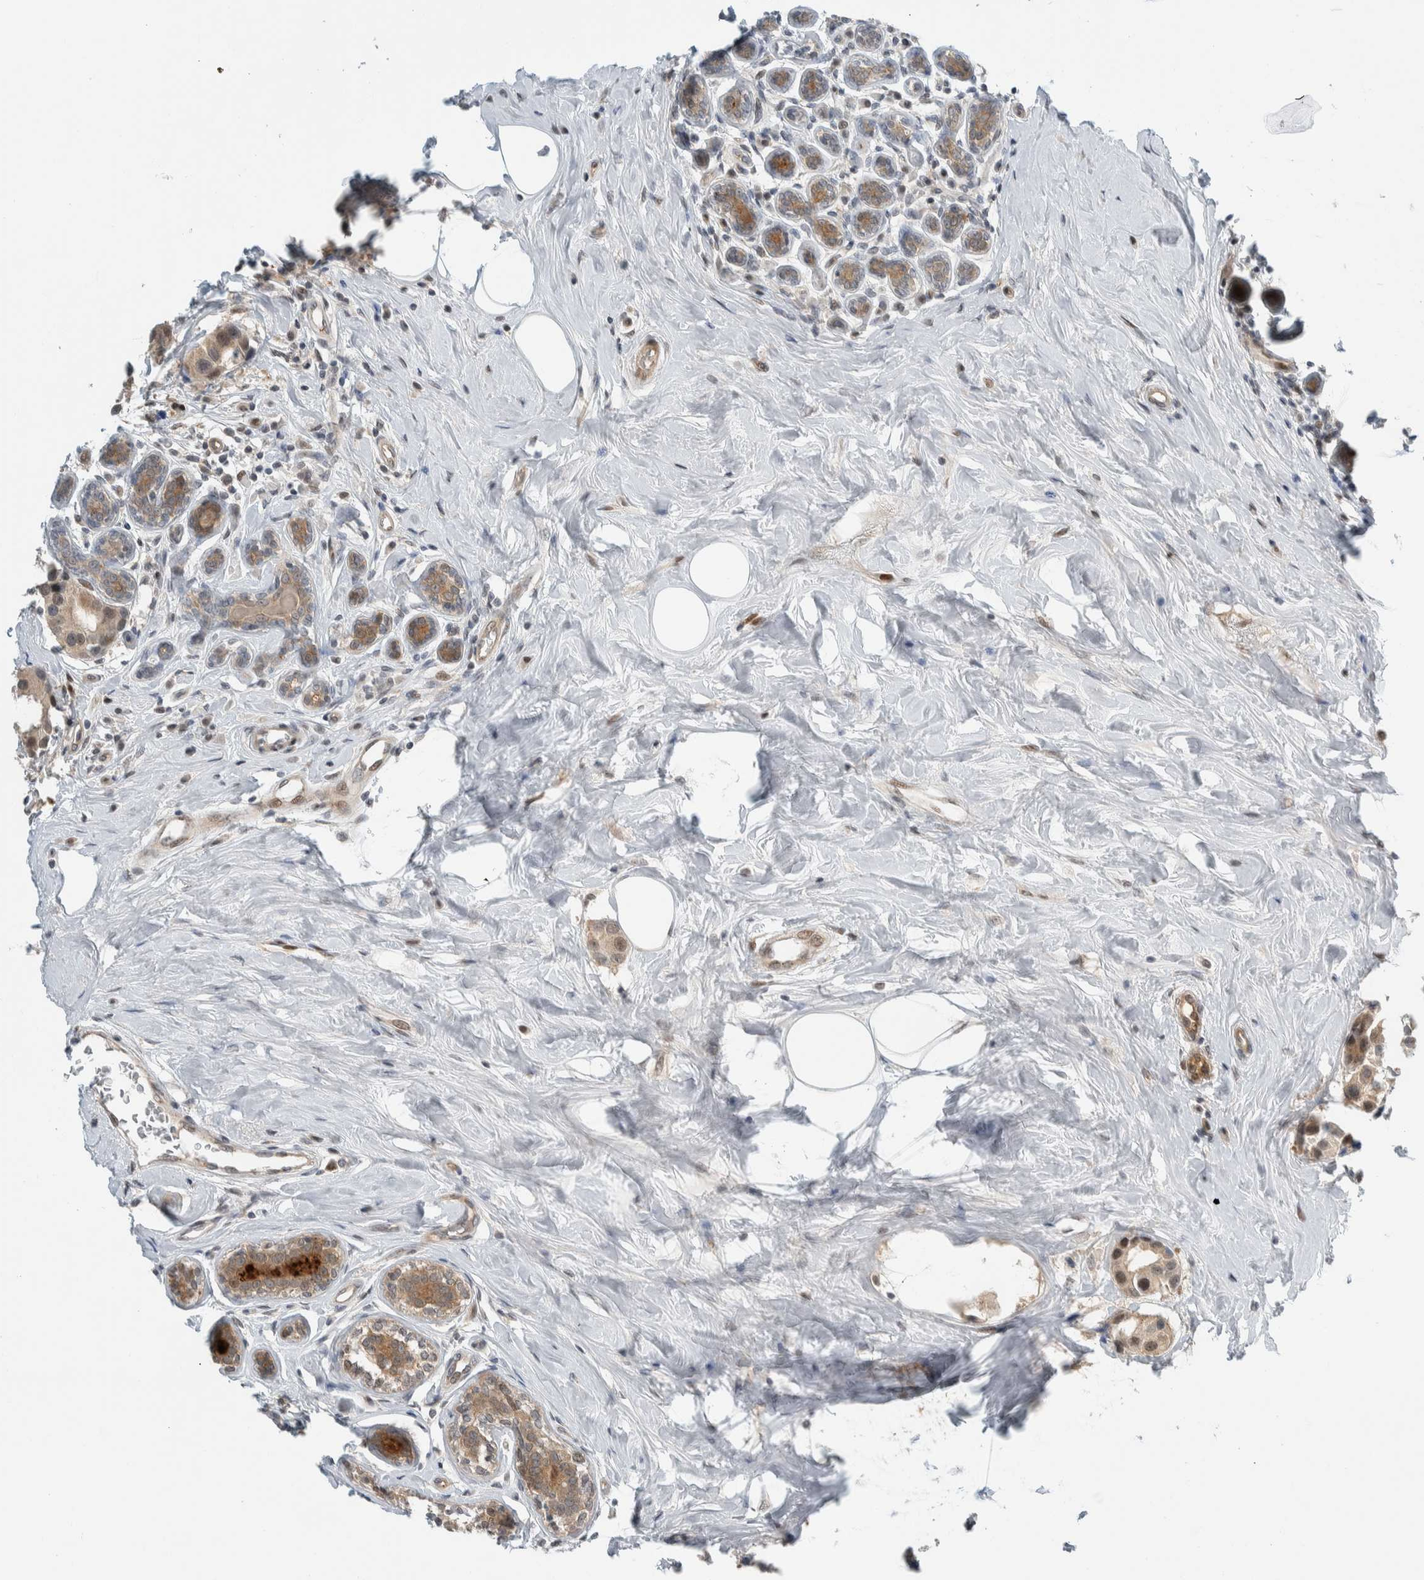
{"staining": {"intensity": "weak", "quantity": ">75%", "location": "cytoplasmic/membranous,nuclear"}, "tissue": "breast cancer", "cell_type": "Tumor cells", "image_type": "cancer", "snomed": [{"axis": "morphology", "description": "Normal tissue, NOS"}, {"axis": "morphology", "description": "Duct carcinoma"}, {"axis": "topography", "description": "Breast"}], "caption": "Human intraductal carcinoma (breast) stained with a protein marker demonstrates weak staining in tumor cells.", "gene": "NCR3LG1", "patient": {"sex": "female", "age": 39}}